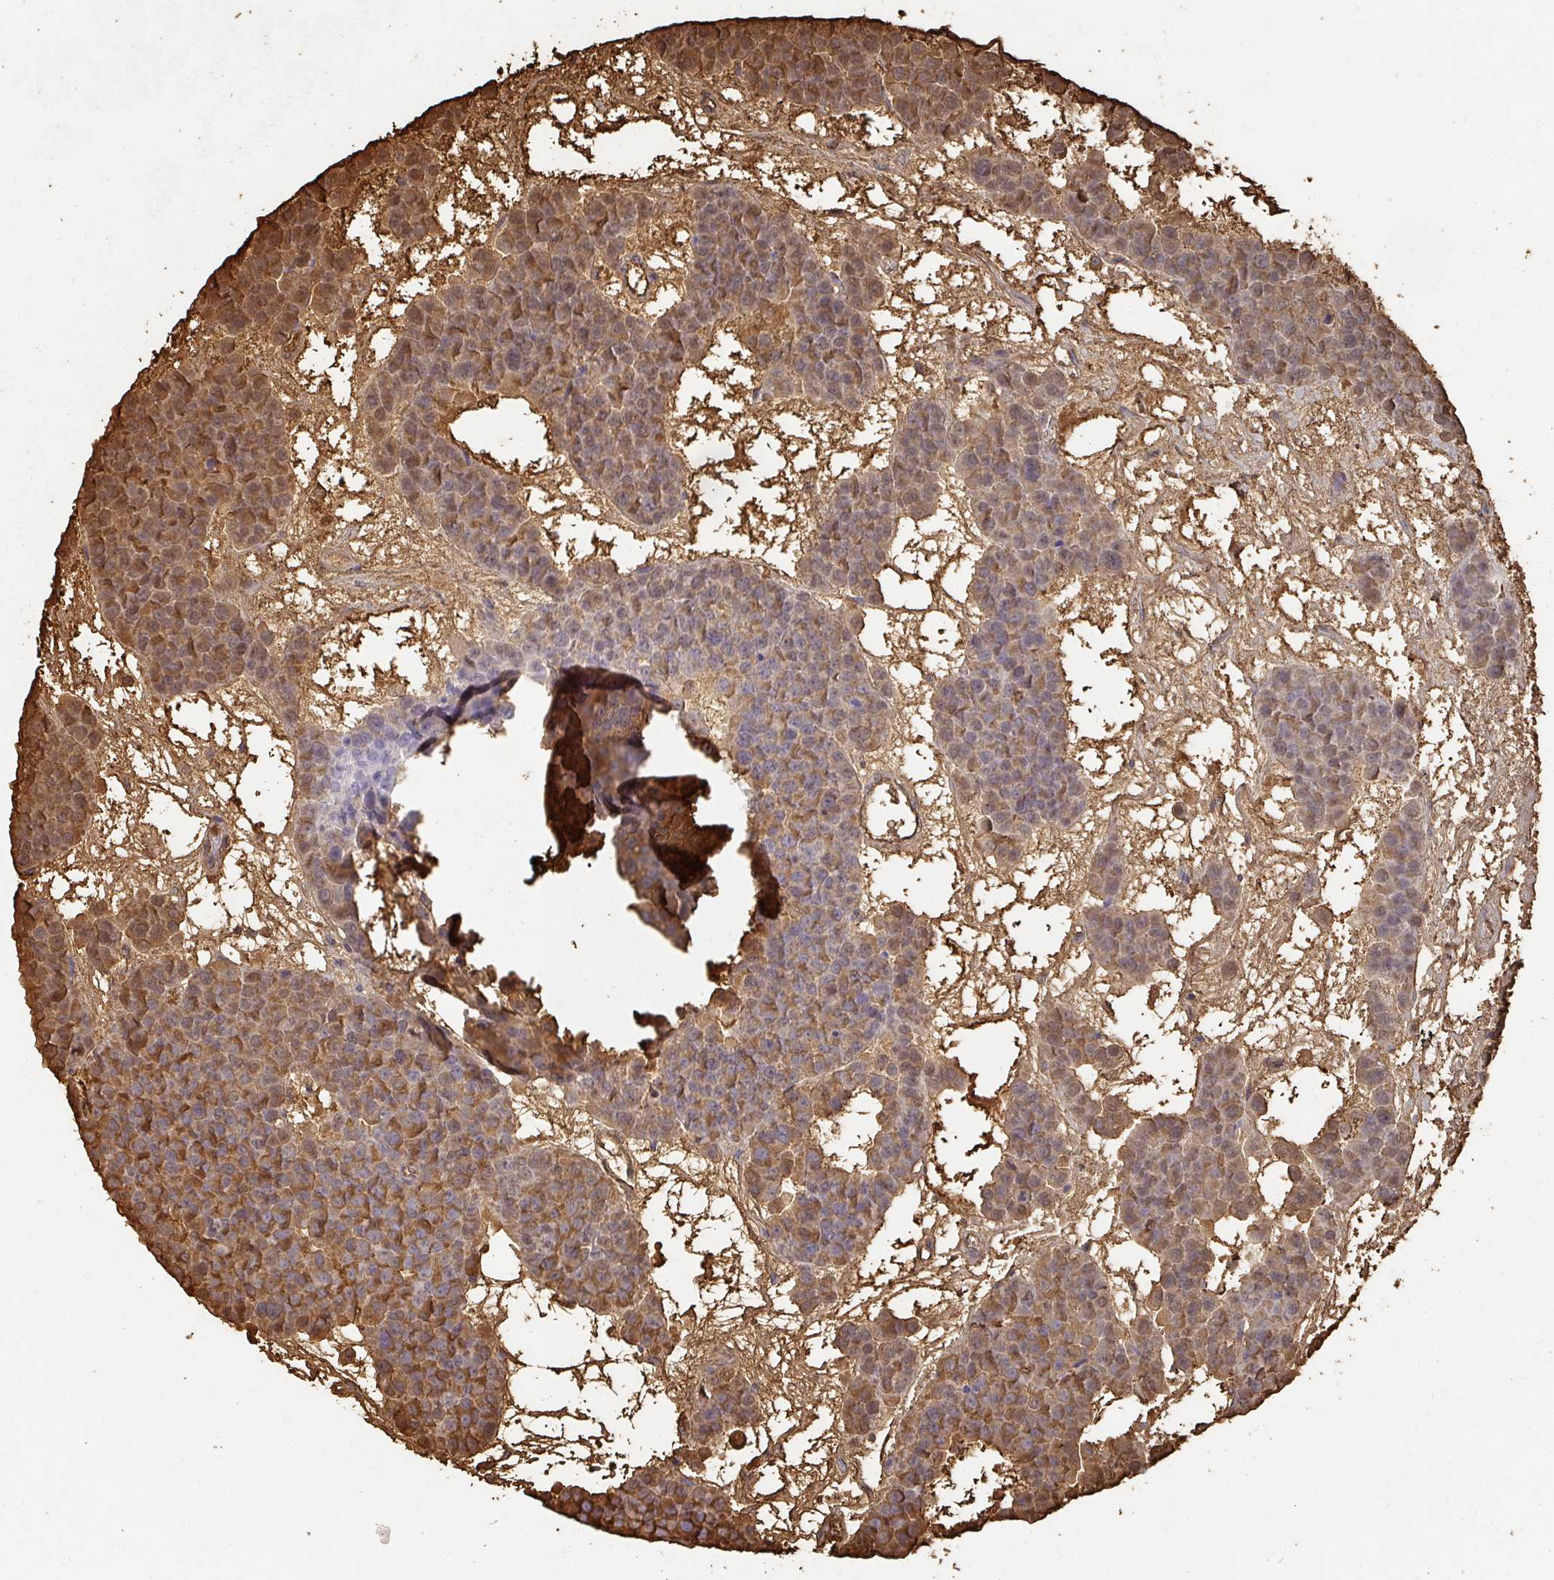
{"staining": {"intensity": "moderate", "quantity": ">75%", "location": "cytoplasmic/membranous"}, "tissue": "testis cancer", "cell_type": "Tumor cells", "image_type": "cancer", "snomed": [{"axis": "morphology", "description": "Seminoma, NOS"}, {"axis": "topography", "description": "Testis"}], "caption": "Immunohistochemistry (IHC) micrograph of neoplastic tissue: testis cancer stained using immunohistochemistry shows medium levels of moderate protein expression localized specifically in the cytoplasmic/membranous of tumor cells, appearing as a cytoplasmic/membranous brown color.", "gene": "ALB", "patient": {"sex": "male", "age": 71}}